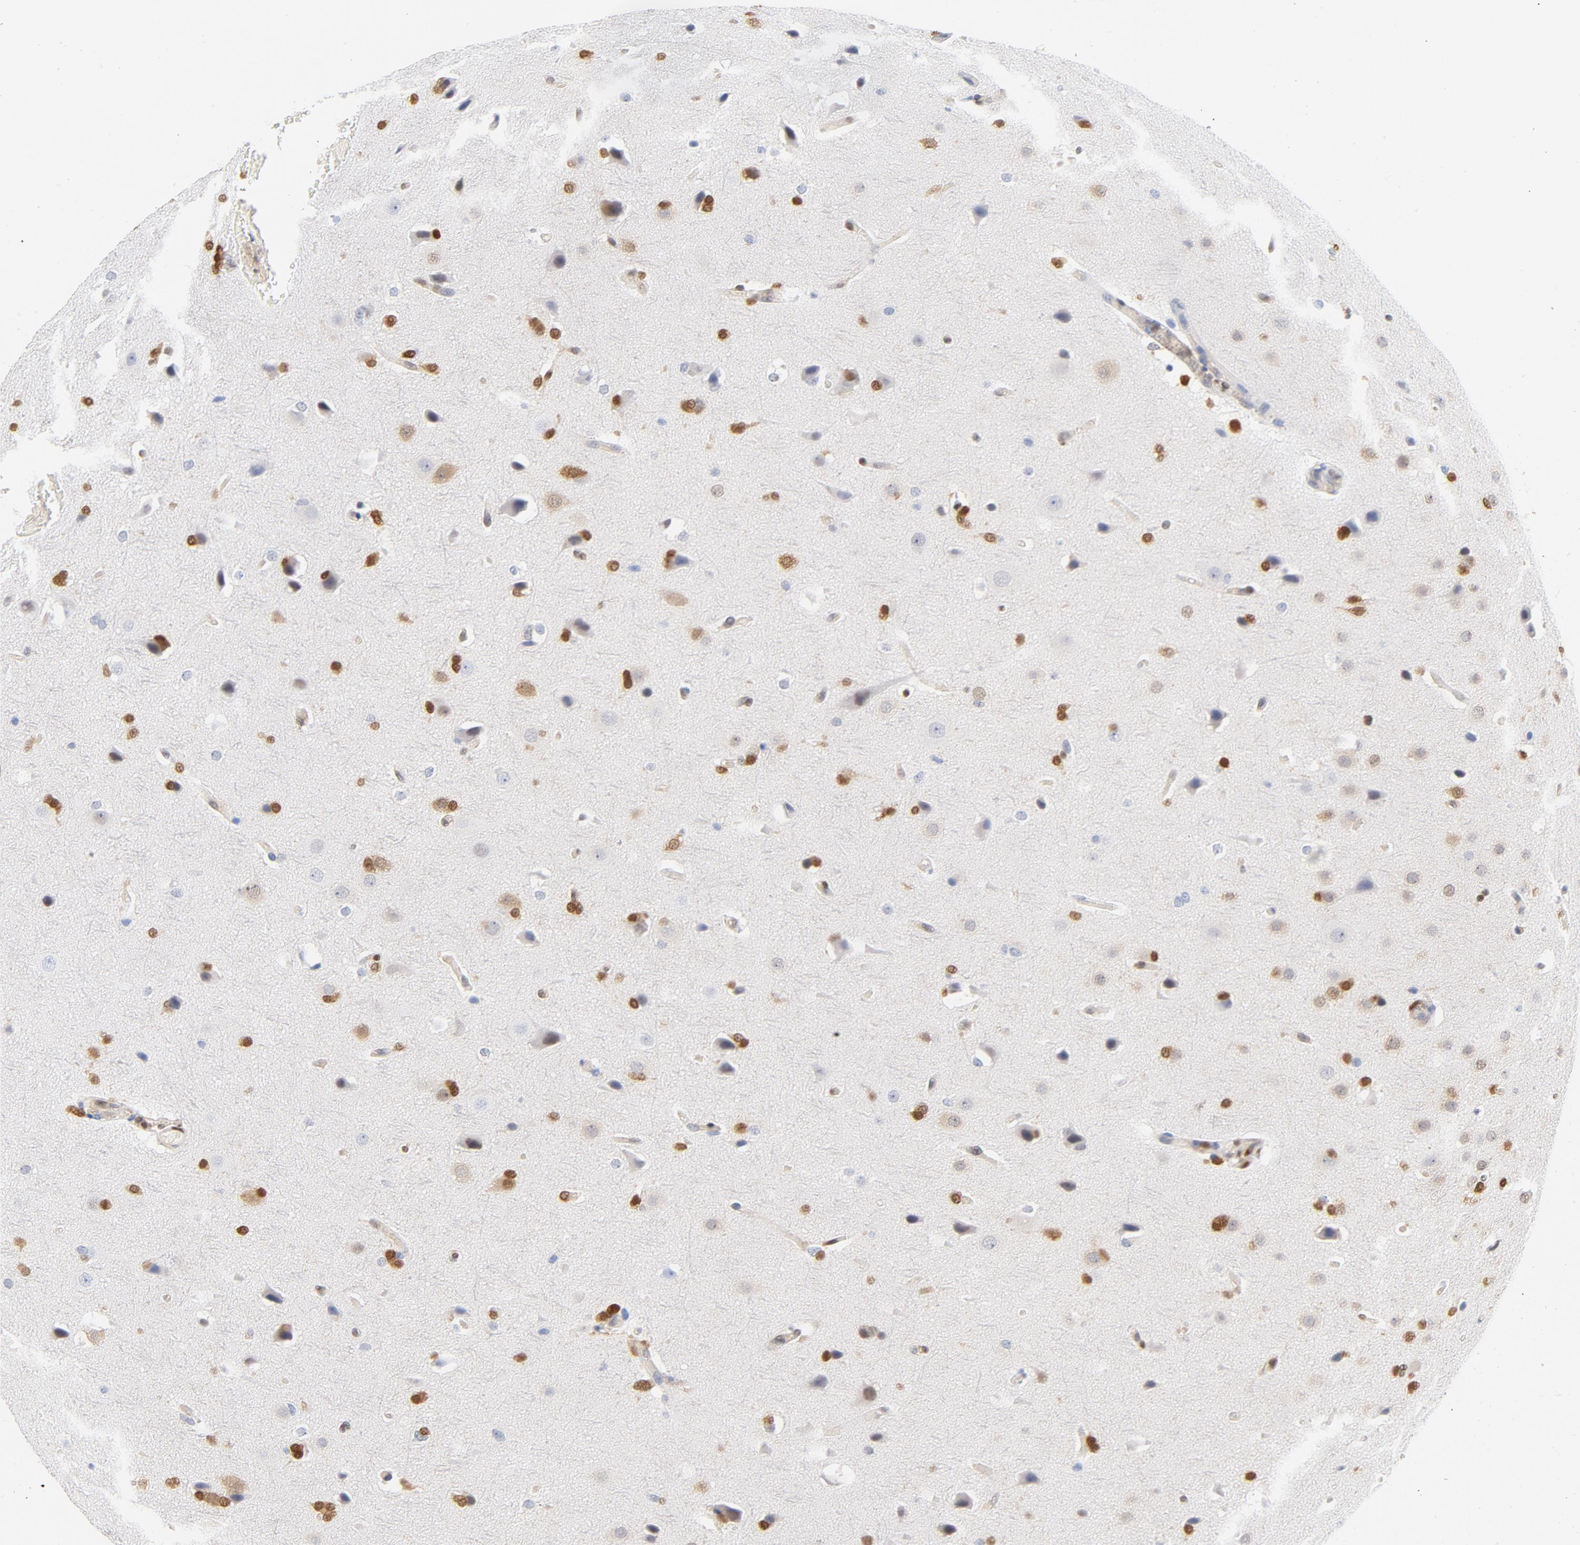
{"staining": {"intensity": "strong", "quantity": "25%-75%", "location": "cytoplasmic/membranous,nuclear"}, "tissue": "glioma", "cell_type": "Tumor cells", "image_type": "cancer", "snomed": [{"axis": "morphology", "description": "Glioma, malignant, Low grade"}, {"axis": "topography", "description": "Cerebral cortex"}], "caption": "A brown stain shows strong cytoplasmic/membranous and nuclear staining of a protein in malignant glioma (low-grade) tumor cells. (DAB (3,3'-diaminobenzidine) = brown stain, brightfield microscopy at high magnification).", "gene": "CDKN1B", "patient": {"sex": "female", "age": 47}}